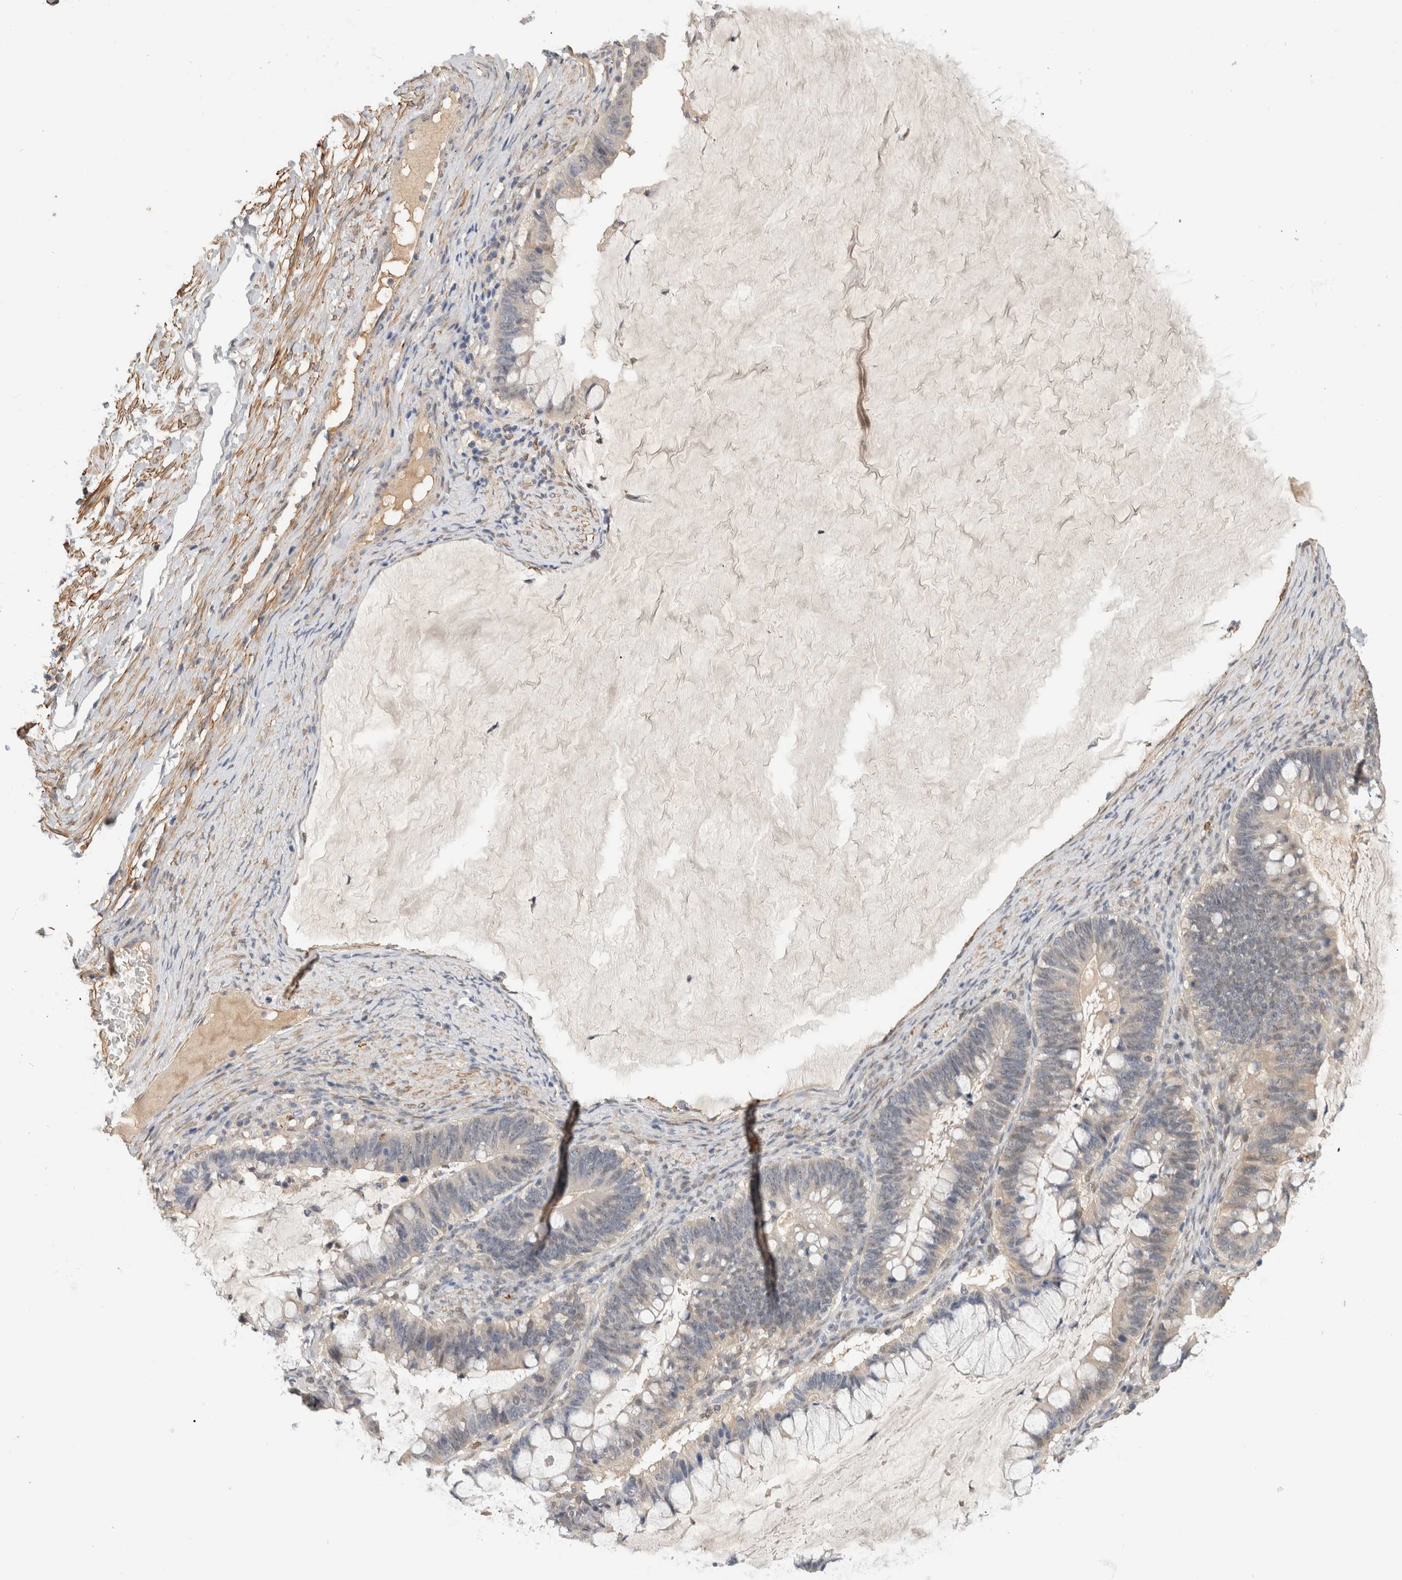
{"staining": {"intensity": "weak", "quantity": "<25%", "location": "cytoplasmic/membranous"}, "tissue": "ovarian cancer", "cell_type": "Tumor cells", "image_type": "cancer", "snomed": [{"axis": "morphology", "description": "Cystadenocarcinoma, mucinous, NOS"}, {"axis": "topography", "description": "Ovary"}], "caption": "Tumor cells show no significant protein expression in mucinous cystadenocarcinoma (ovarian).", "gene": "PGM1", "patient": {"sex": "female", "age": 61}}